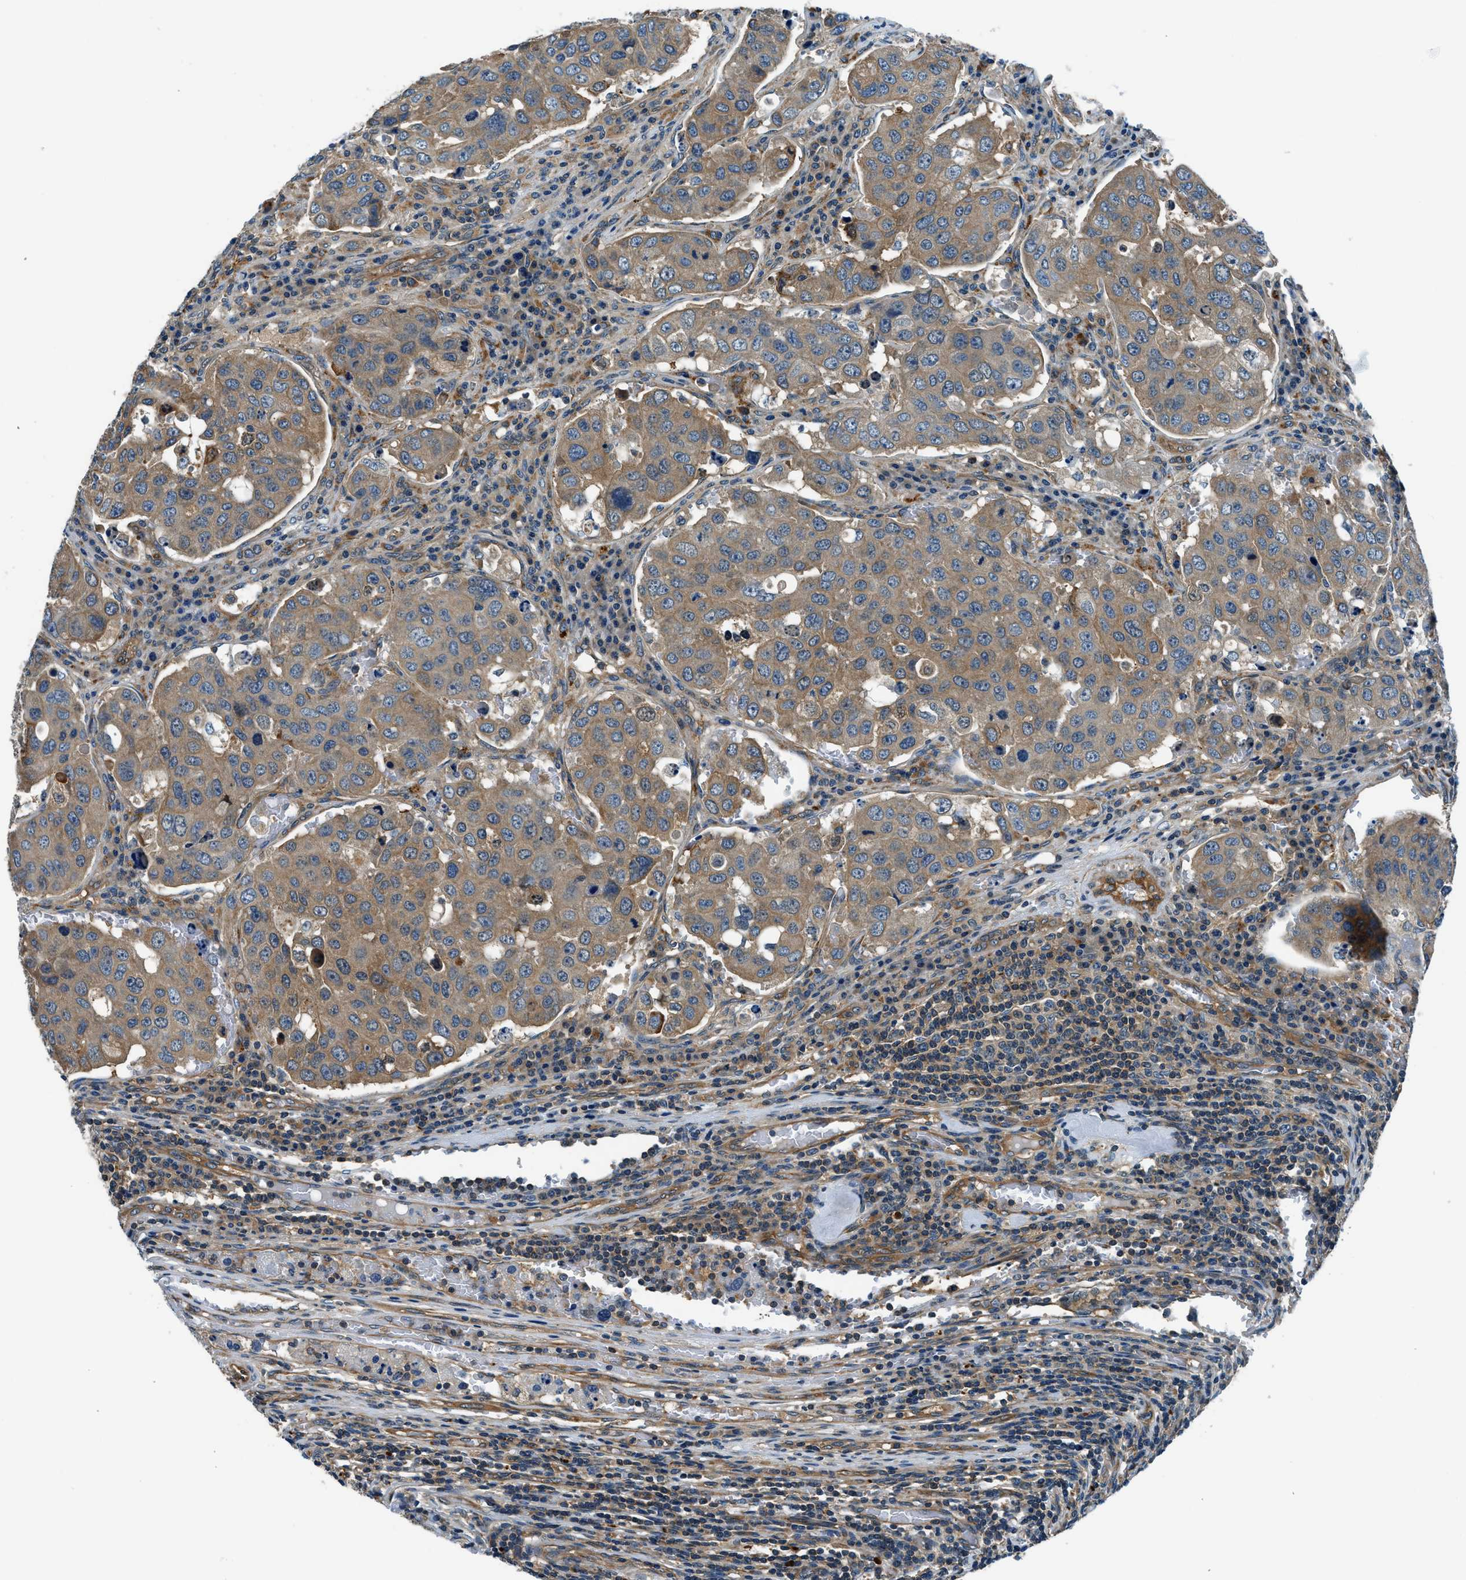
{"staining": {"intensity": "moderate", "quantity": ">75%", "location": "cytoplasmic/membranous"}, "tissue": "urothelial cancer", "cell_type": "Tumor cells", "image_type": "cancer", "snomed": [{"axis": "morphology", "description": "Urothelial carcinoma, High grade"}, {"axis": "topography", "description": "Lymph node"}, {"axis": "topography", "description": "Urinary bladder"}], "caption": "An IHC histopathology image of tumor tissue is shown. Protein staining in brown highlights moderate cytoplasmic/membranous positivity in urothelial cancer within tumor cells. Using DAB (brown) and hematoxylin (blue) stains, captured at high magnification using brightfield microscopy.", "gene": "SLC19A2", "patient": {"sex": "male", "age": 51}}